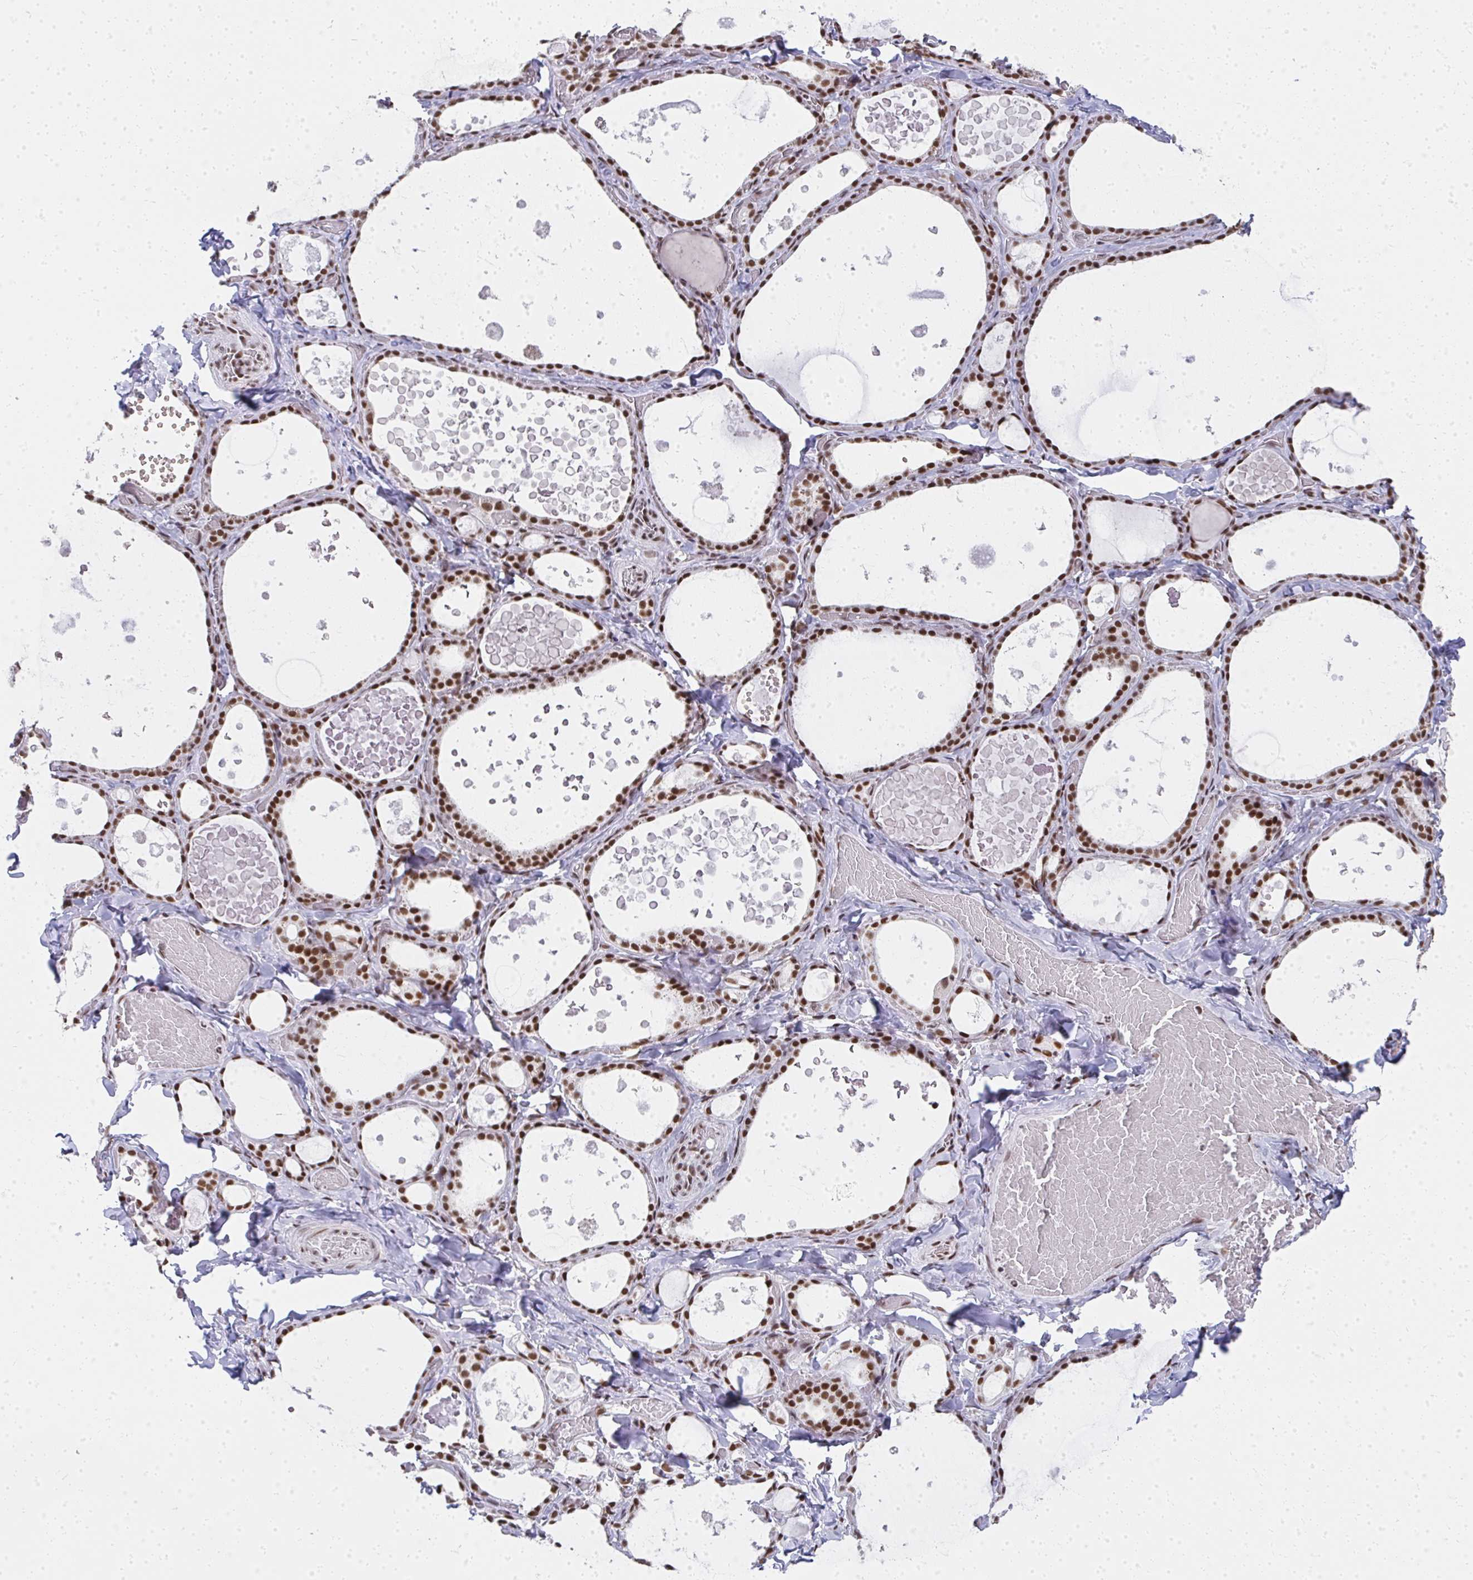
{"staining": {"intensity": "strong", "quantity": ">75%", "location": "nuclear"}, "tissue": "thyroid gland", "cell_type": "Glandular cells", "image_type": "normal", "snomed": [{"axis": "morphology", "description": "Normal tissue, NOS"}, {"axis": "topography", "description": "Thyroid gland"}], "caption": "Immunohistochemical staining of unremarkable human thyroid gland shows high levels of strong nuclear staining in about >75% of glandular cells.", "gene": "CREBBP", "patient": {"sex": "female", "age": 56}}